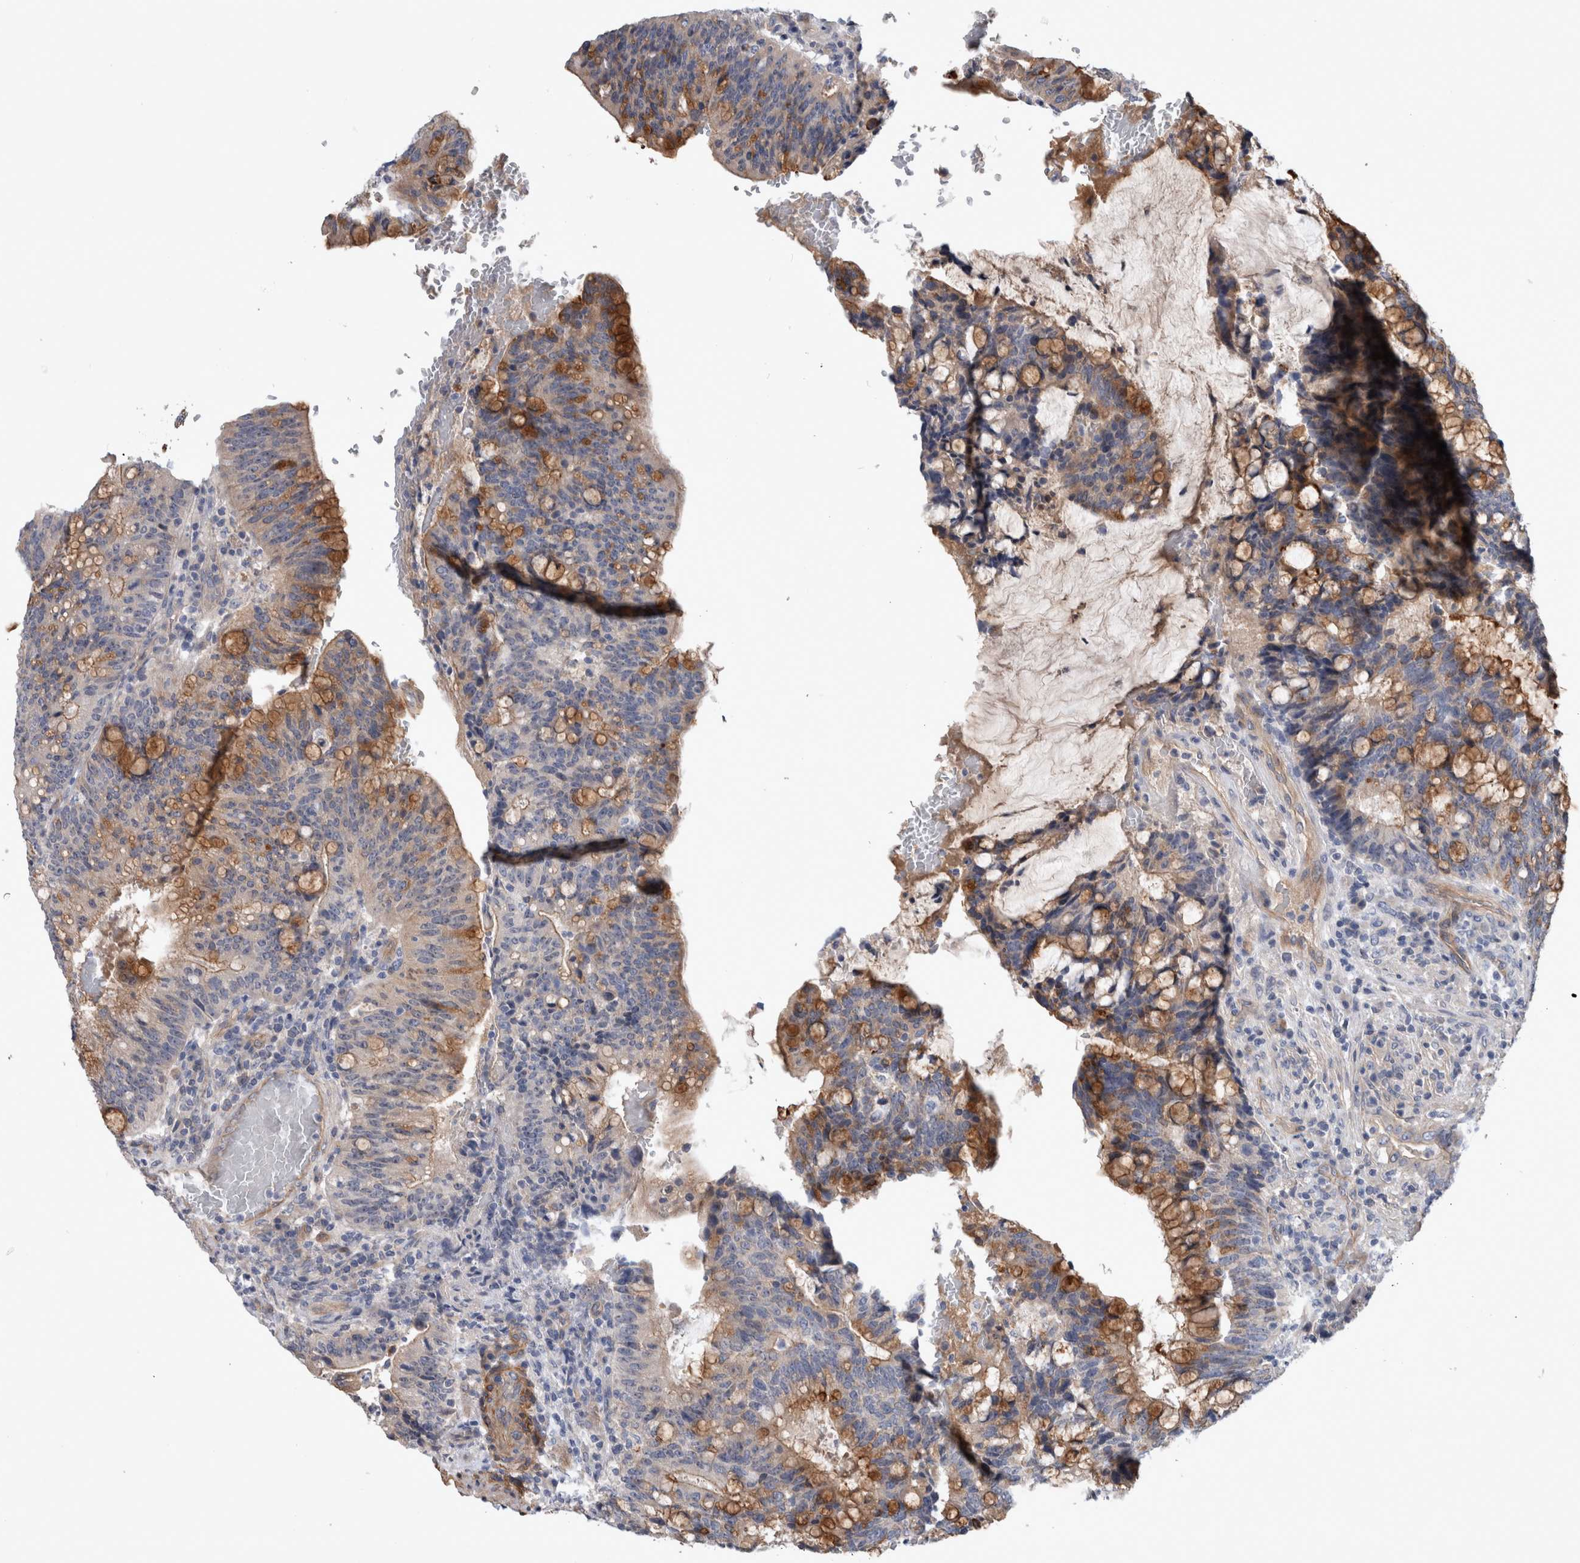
{"staining": {"intensity": "moderate", "quantity": "<25%", "location": "cytoplasmic/membranous"}, "tissue": "colorectal cancer", "cell_type": "Tumor cells", "image_type": "cancer", "snomed": [{"axis": "morphology", "description": "Adenocarcinoma, NOS"}, {"axis": "topography", "description": "Colon"}], "caption": "Moderate cytoplasmic/membranous protein staining is seen in approximately <25% of tumor cells in colorectal cancer (adenocarcinoma).", "gene": "BCAM", "patient": {"sex": "female", "age": 66}}